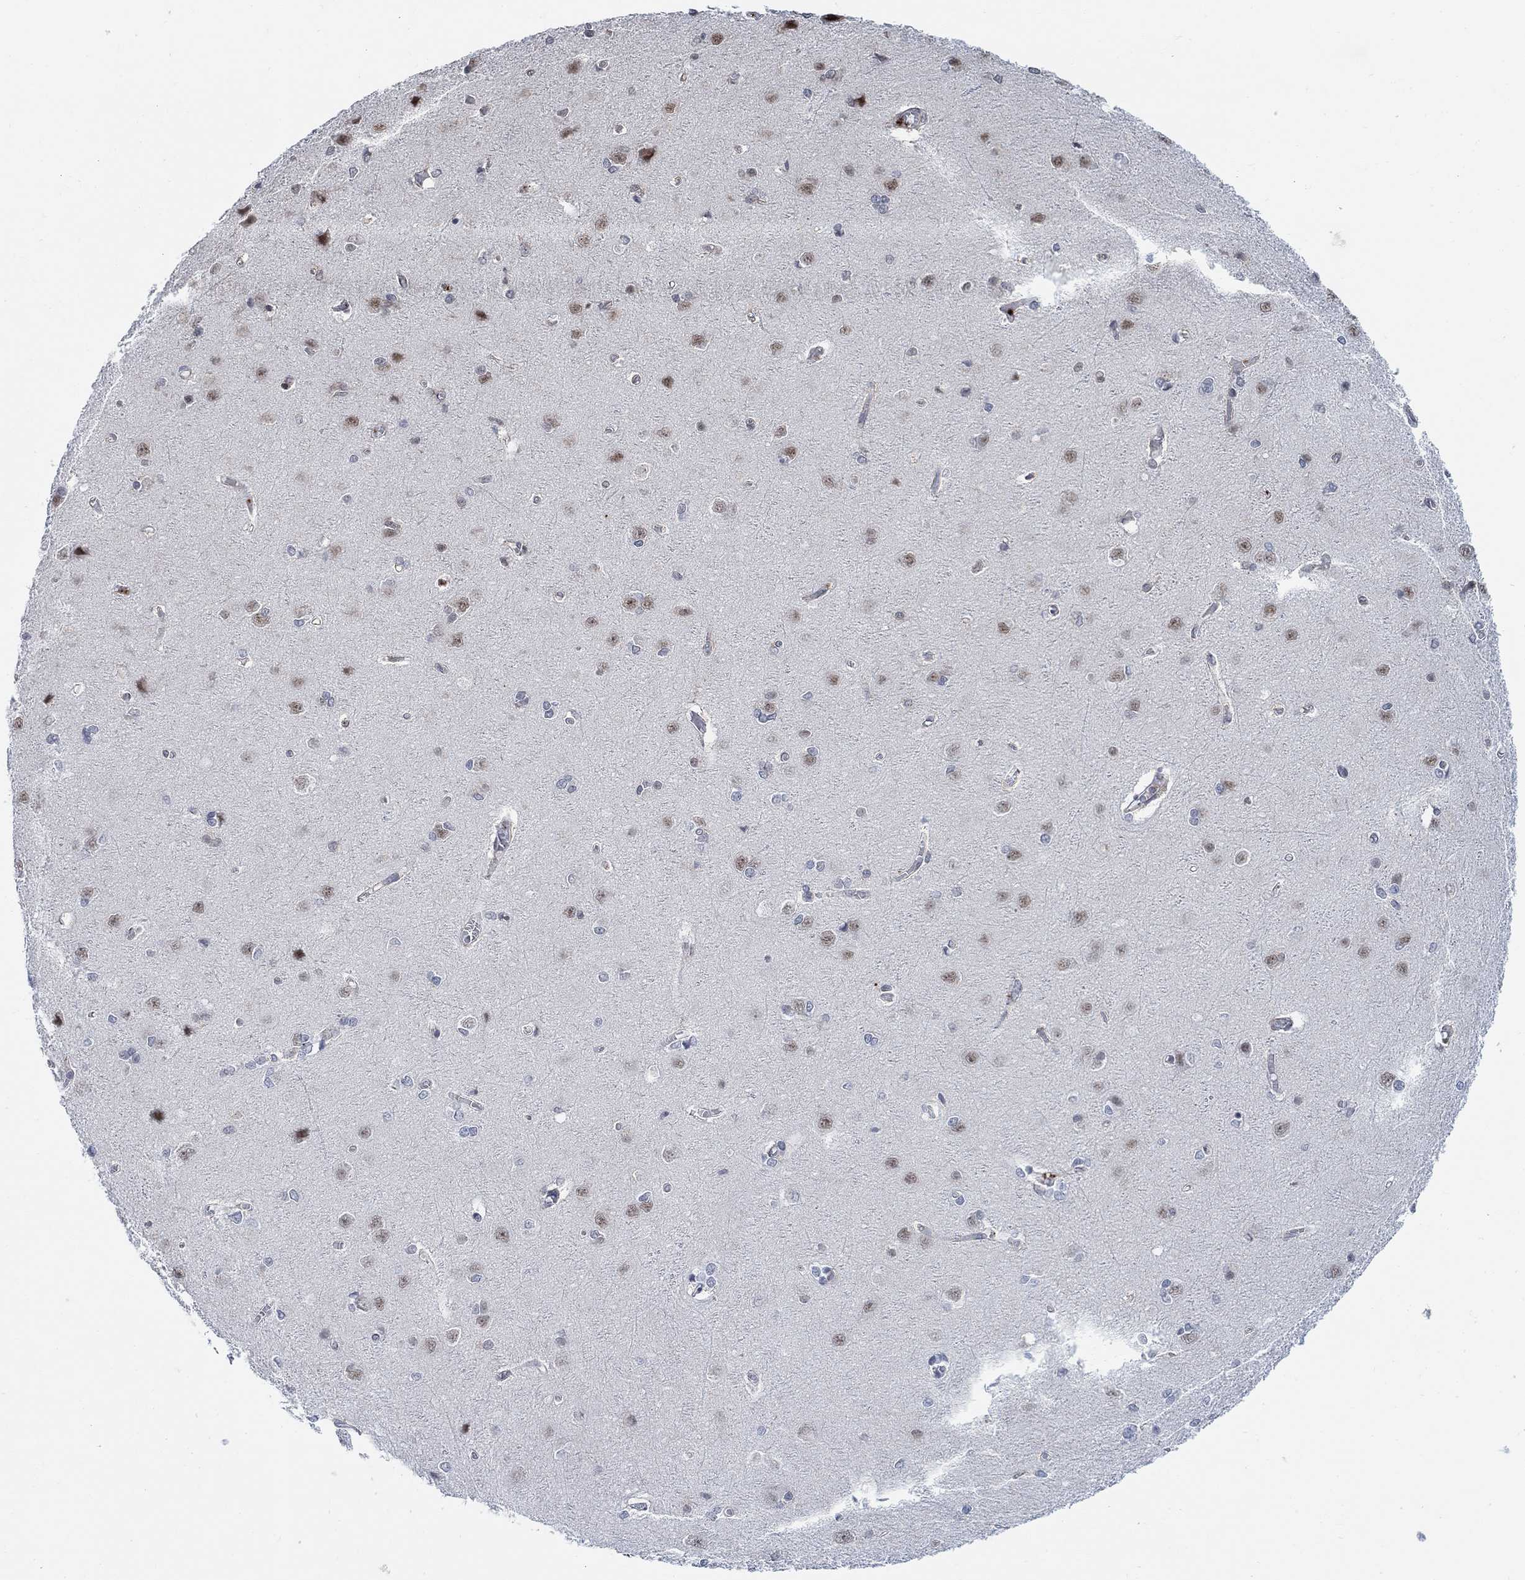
{"staining": {"intensity": "negative", "quantity": "none", "location": "none"}, "tissue": "cerebral cortex", "cell_type": "Endothelial cells", "image_type": "normal", "snomed": [{"axis": "morphology", "description": "Normal tissue, NOS"}, {"axis": "topography", "description": "Cerebral cortex"}], "caption": "DAB (3,3'-diaminobenzidine) immunohistochemical staining of unremarkable human cerebral cortex demonstrates no significant staining in endothelial cells.", "gene": "PWWP2B", "patient": {"sex": "male", "age": 37}}